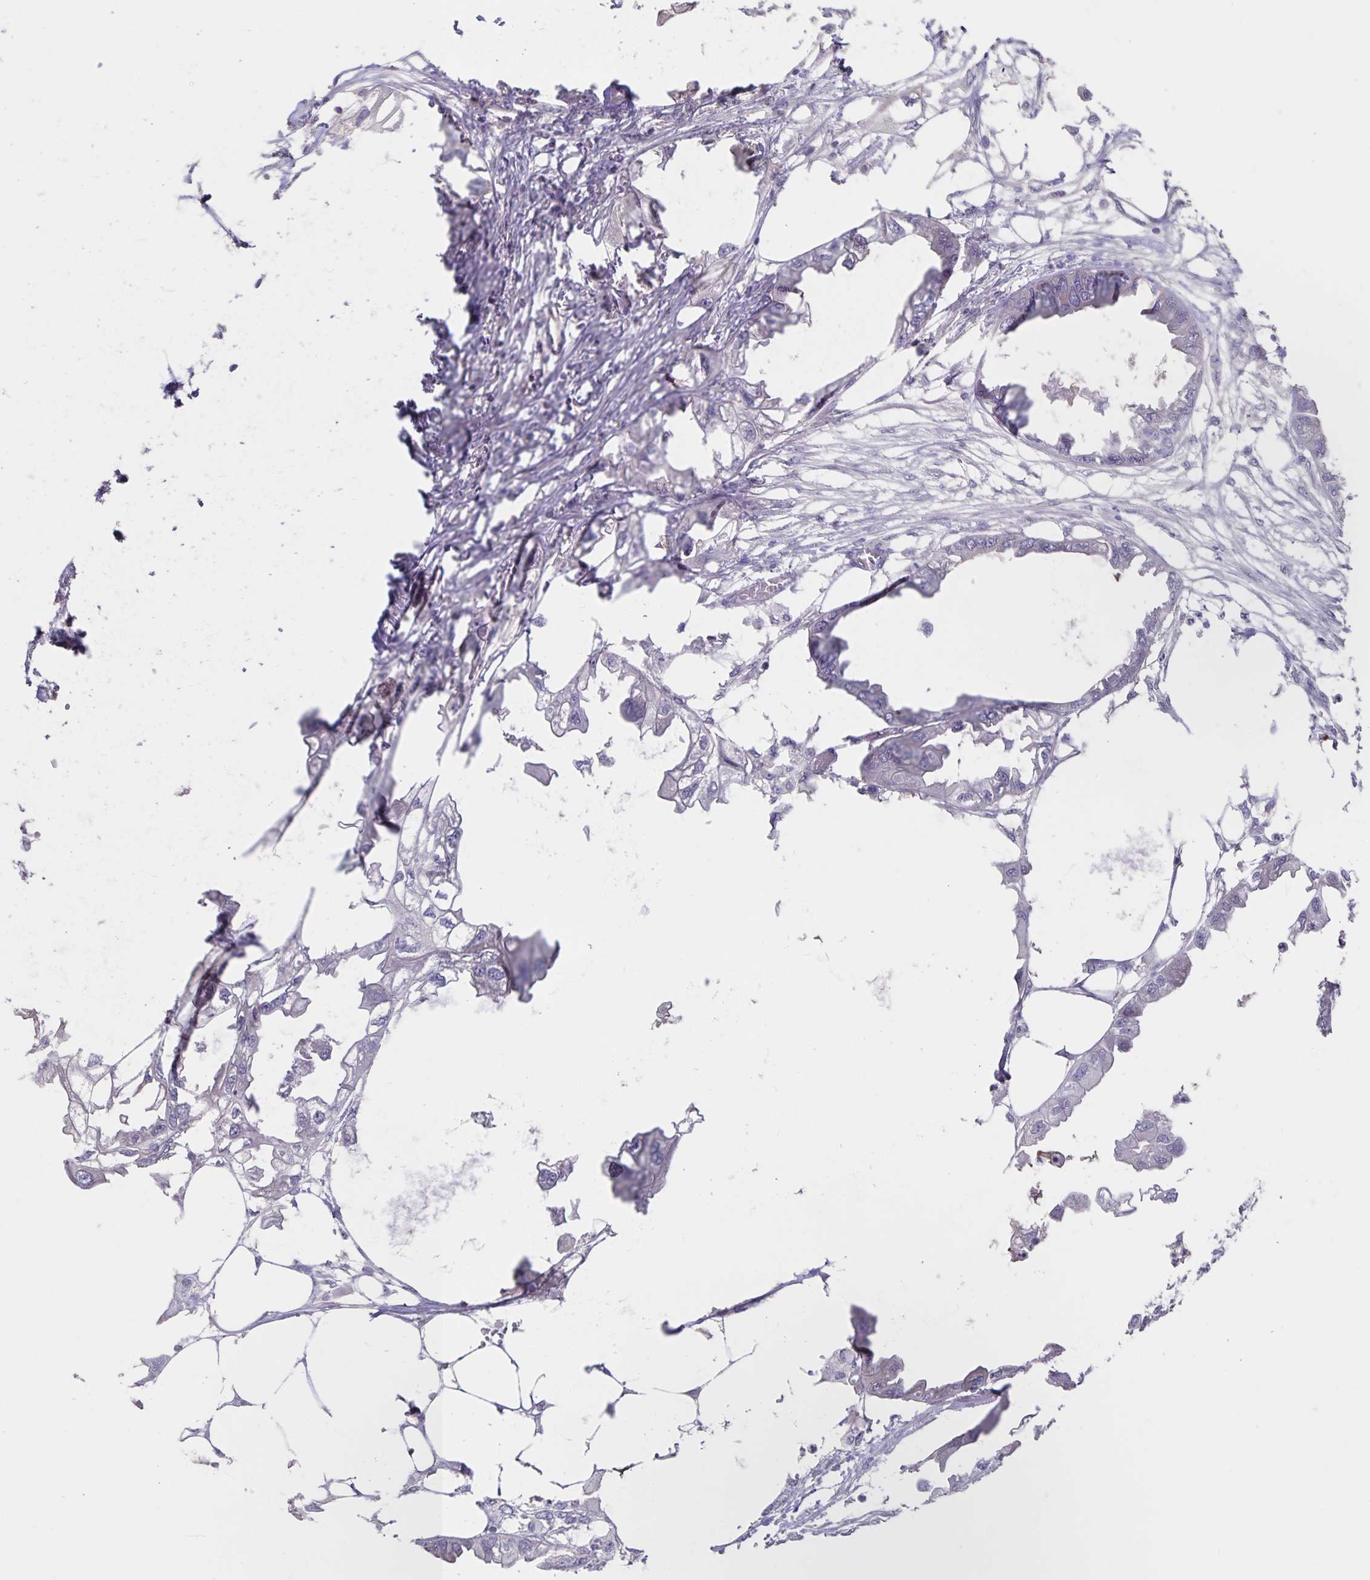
{"staining": {"intensity": "negative", "quantity": "none", "location": "none"}, "tissue": "endometrial cancer", "cell_type": "Tumor cells", "image_type": "cancer", "snomed": [{"axis": "morphology", "description": "Adenocarcinoma, NOS"}, {"axis": "morphology", "description": "Adenocarcinoma, metastatic, NOS"}, {"axis": "topography", "description": "Adipose tissue"}, {"axis": "topography", "description": "Endometrium"}], "caption": "Human endometrial cancer stained for a protein using immunohistochemistry (IHC) exhibits no staining in tumor cells.", "gene": "INSL5", "patient": {"sex": "female", "age": 67}}